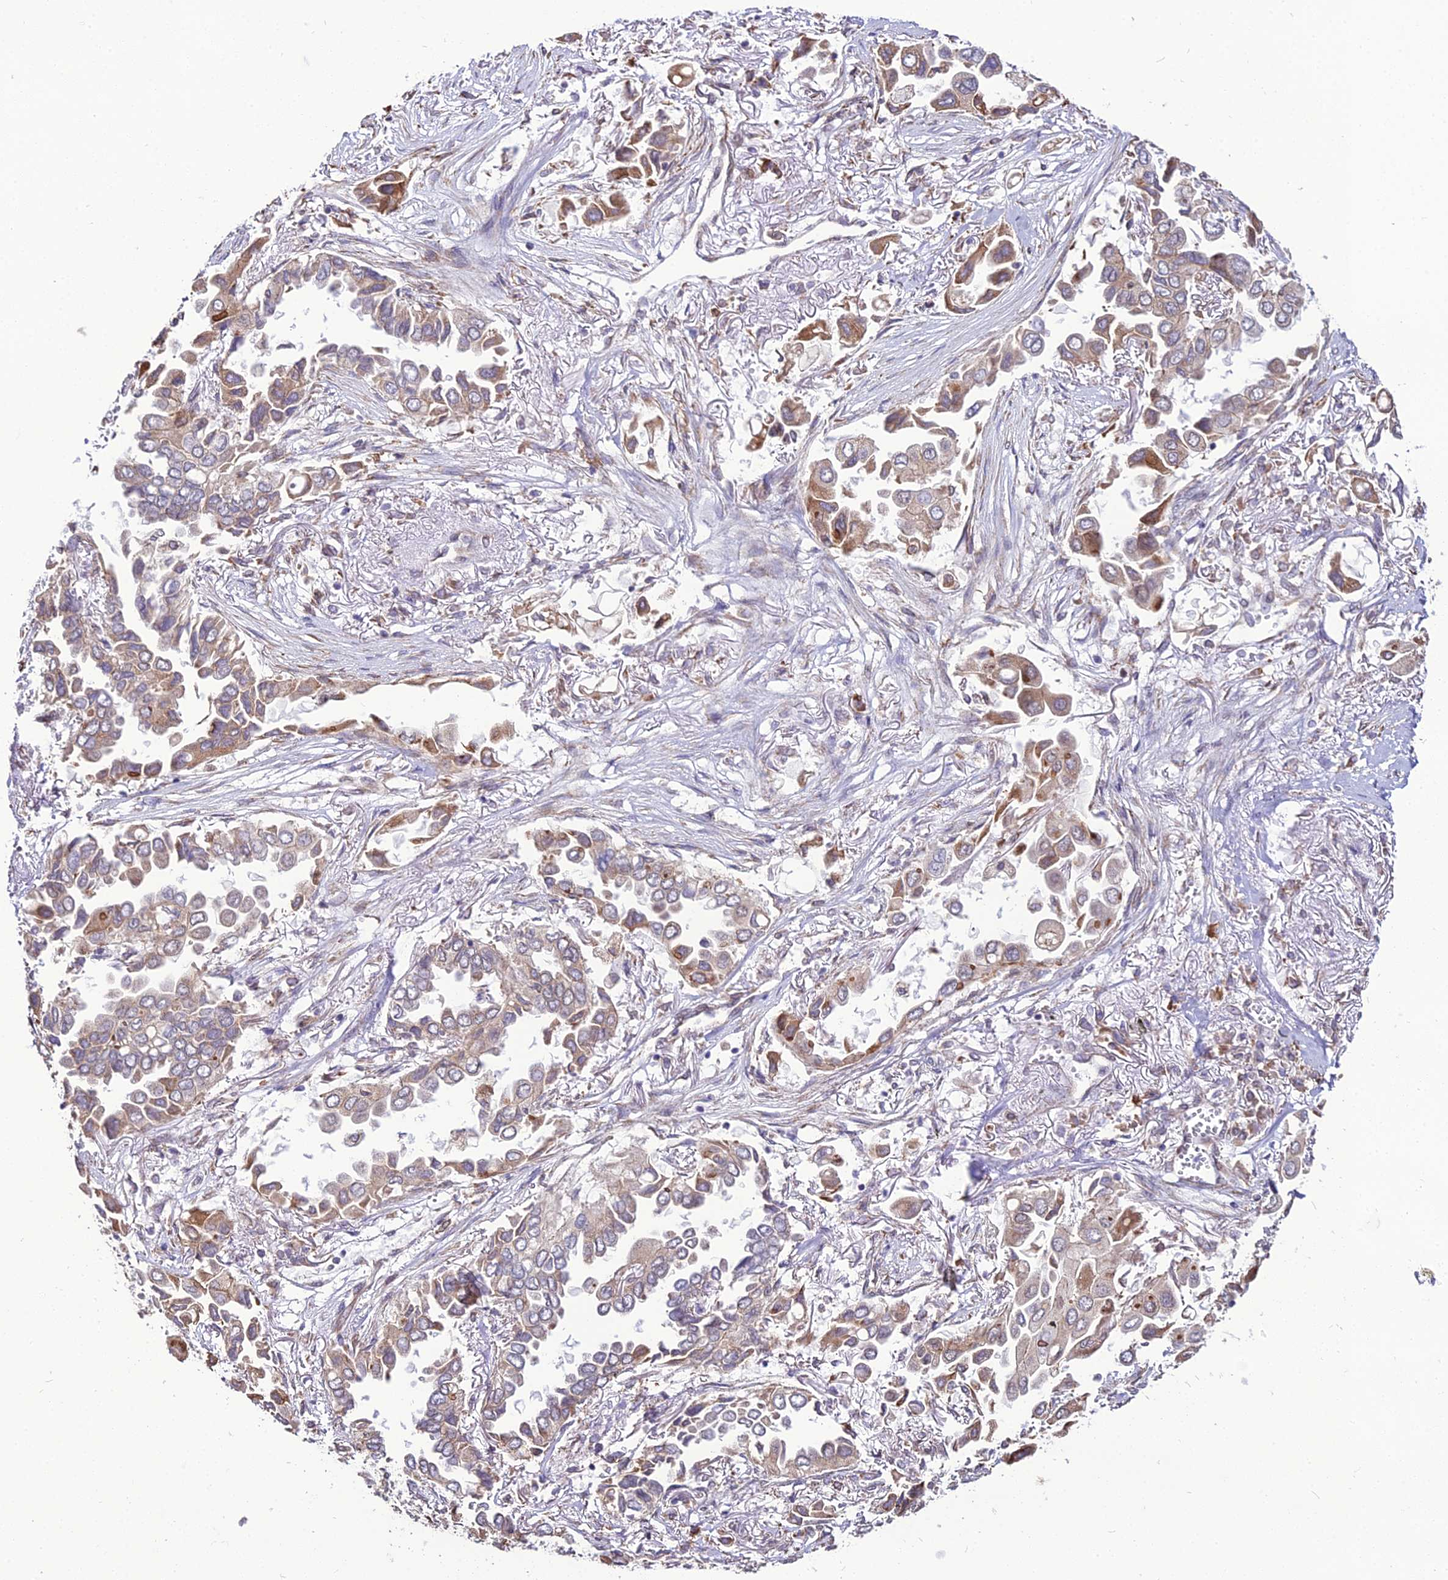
{"staining": {"intensity": "moderate", "quantity": "<25%", "location": "cytoplasmic/membranous"}, "tissue": "lung cancer", "cell_type": "Tumor cells", "image_type": "cancer", "snomed": [{"axis": "morphology", "description": "Adenocarcinoma, NOS"}, {"axis": "topography", "description": "Lung"}], "caption": "A high-resolution histopathology image shows immunohistochemistry (IHC) staining of adenocarcinoma (lung), which reveals moderate cytoplasmic/membranous staining in approximately <25% of tumor cells.", "gene": "TROAP", "patient": {"sex": "female", "age": 76}}